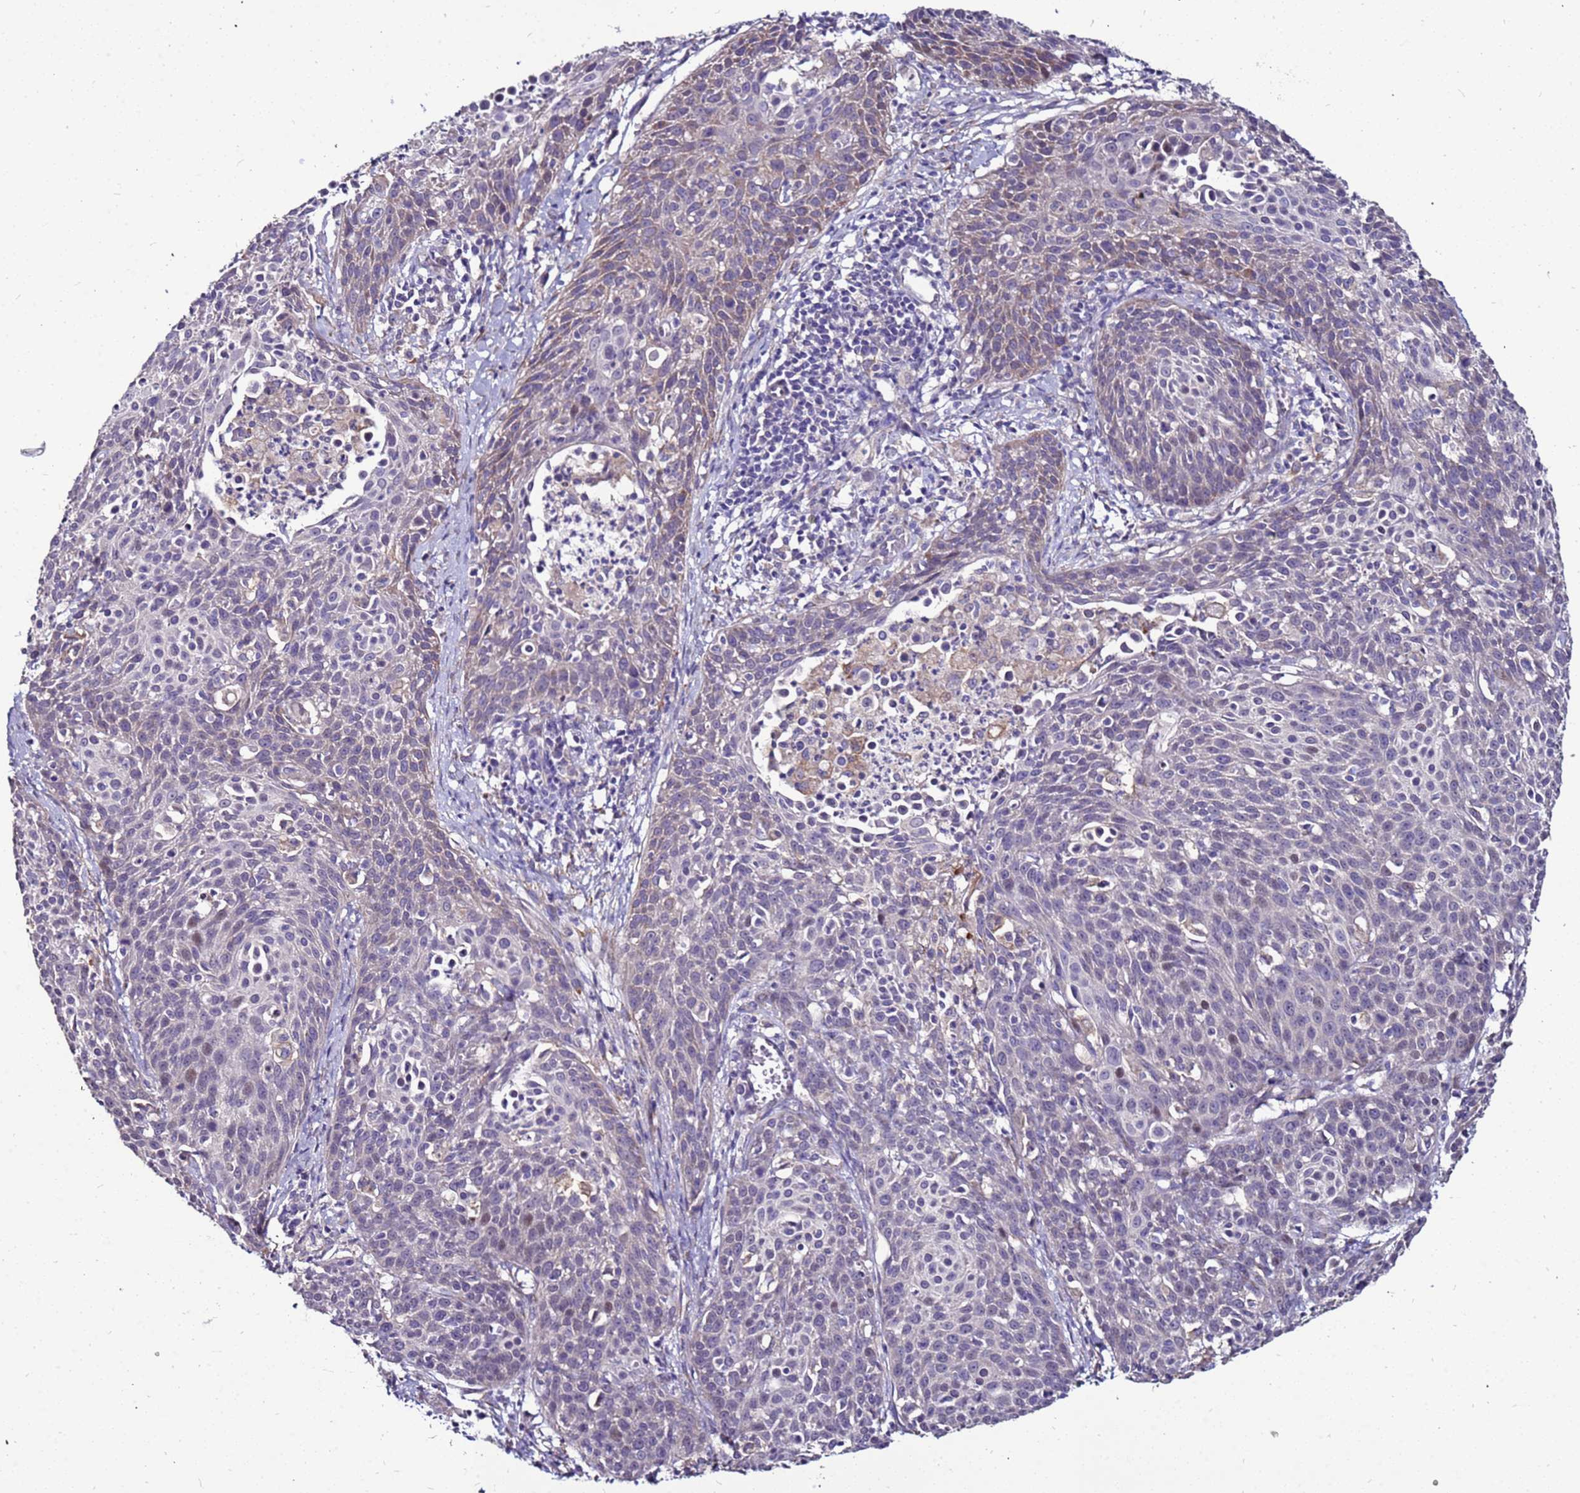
{"staining": {"intensity": "moderate", "quantity": "<25%", "location": "cytoplasmic/membranous"}, "tissue": "cervical cancer", "cell_type": "Tumor cells", "image_type": "cancer", "snomed": [{"axis": "morphology", "description": "Squamous cell carcinoma, NOS"}, {"axis": "topography", "description": "Cervix"}], "caption": "Squamous cell carcinoma (cervical) stained with DAB (3,3'-diaminobenzidine) immunohistochemistry (IHC) demonstrates low levels of moderate cytoplasmic/membranous staining in about <25% of tumor cells.", "gene": "SLC44A3", "patient": {"sex": "female", "age": 38}}